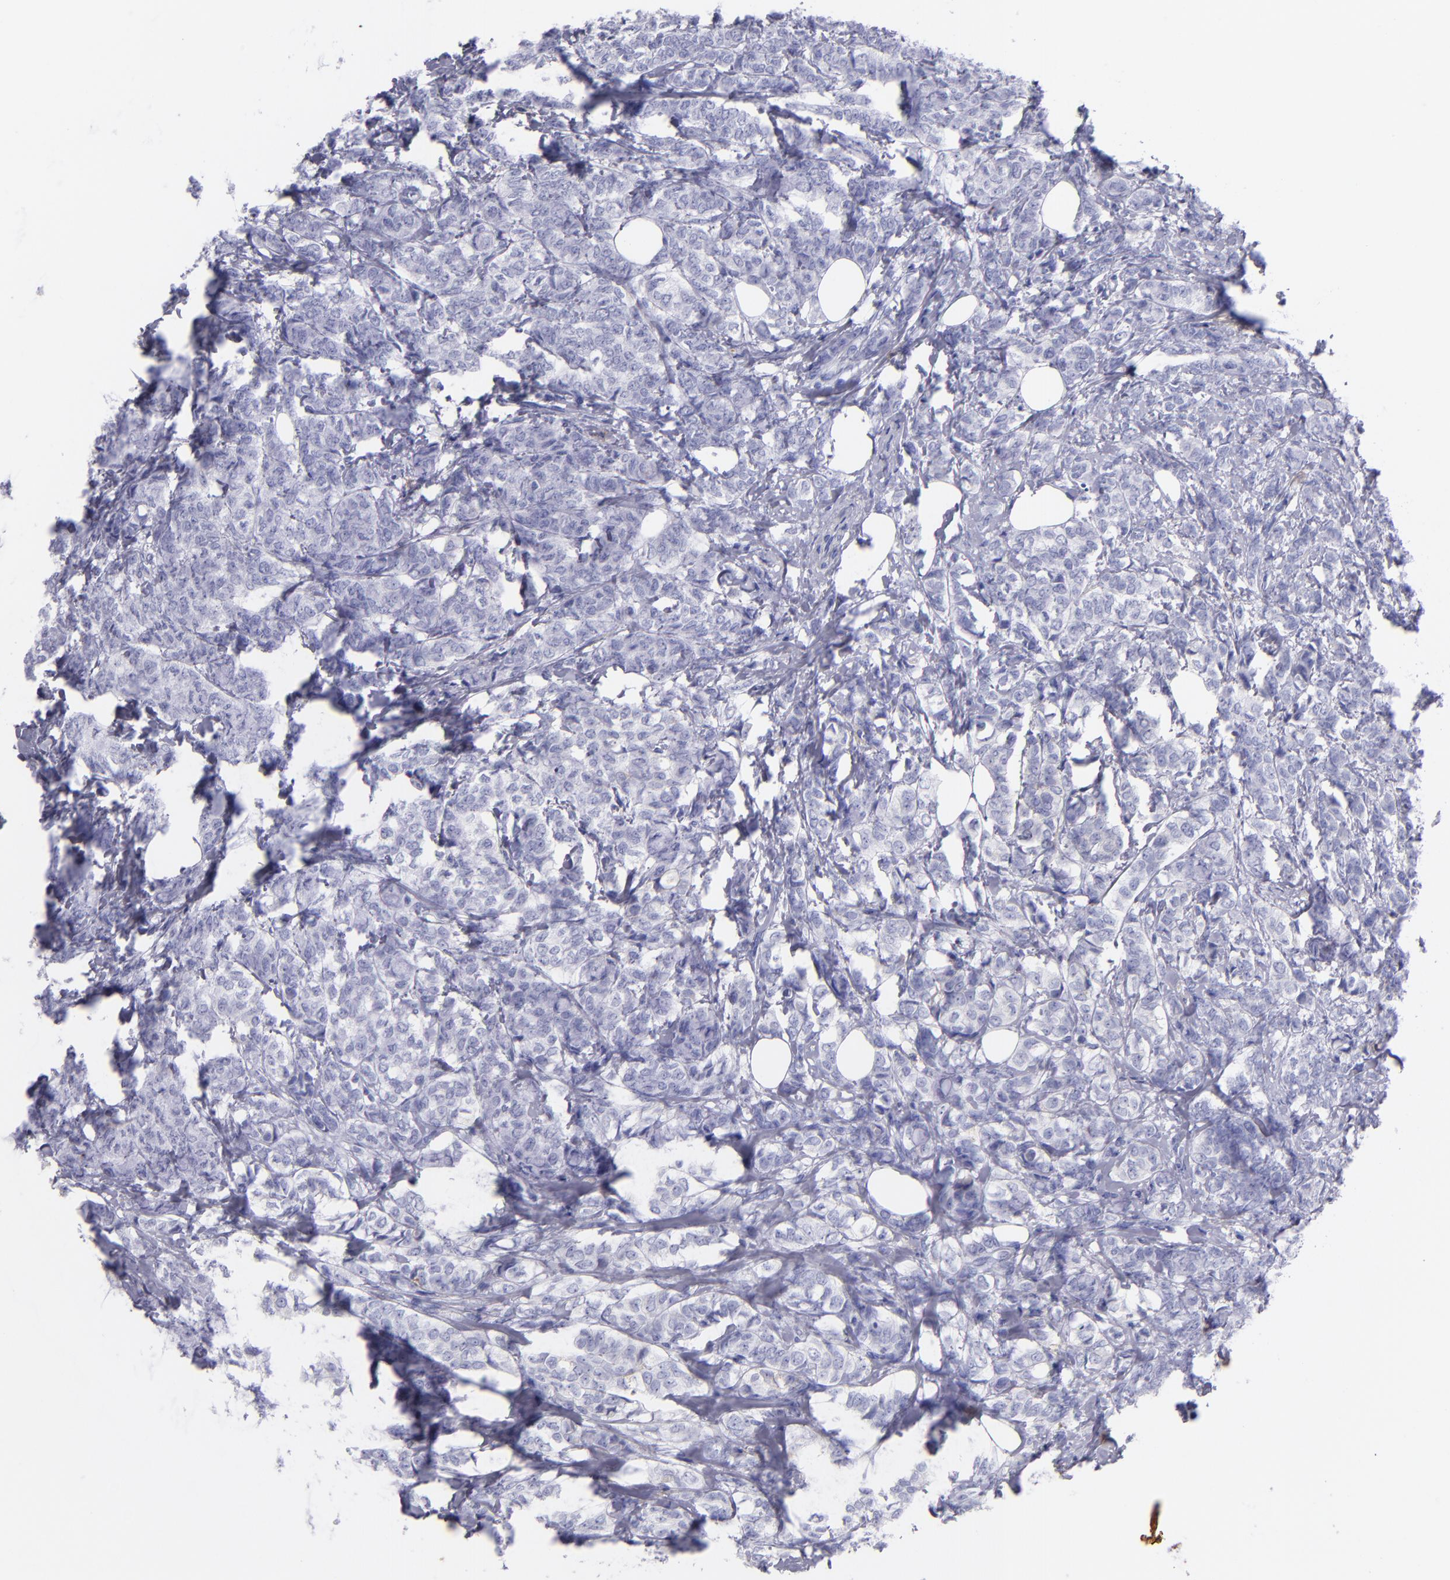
{"staining": {"intensity": "negative", "quantity": "none", "location": "none"}, "tissue": "breast cancer", "cell_type": "Tumor cells", "image_type": "cancer", "snomed": [{"axis": "morphology", "description": "Lobular carcinoma"}, {"axis": "topography", "description": "Breast"}], "caption": "Photomicrograph shows no protein staining in tumor cells of breast lobular carcinoma tissue.", "gene": "CD82", "patient": {"sex": "female", "age": 60}}